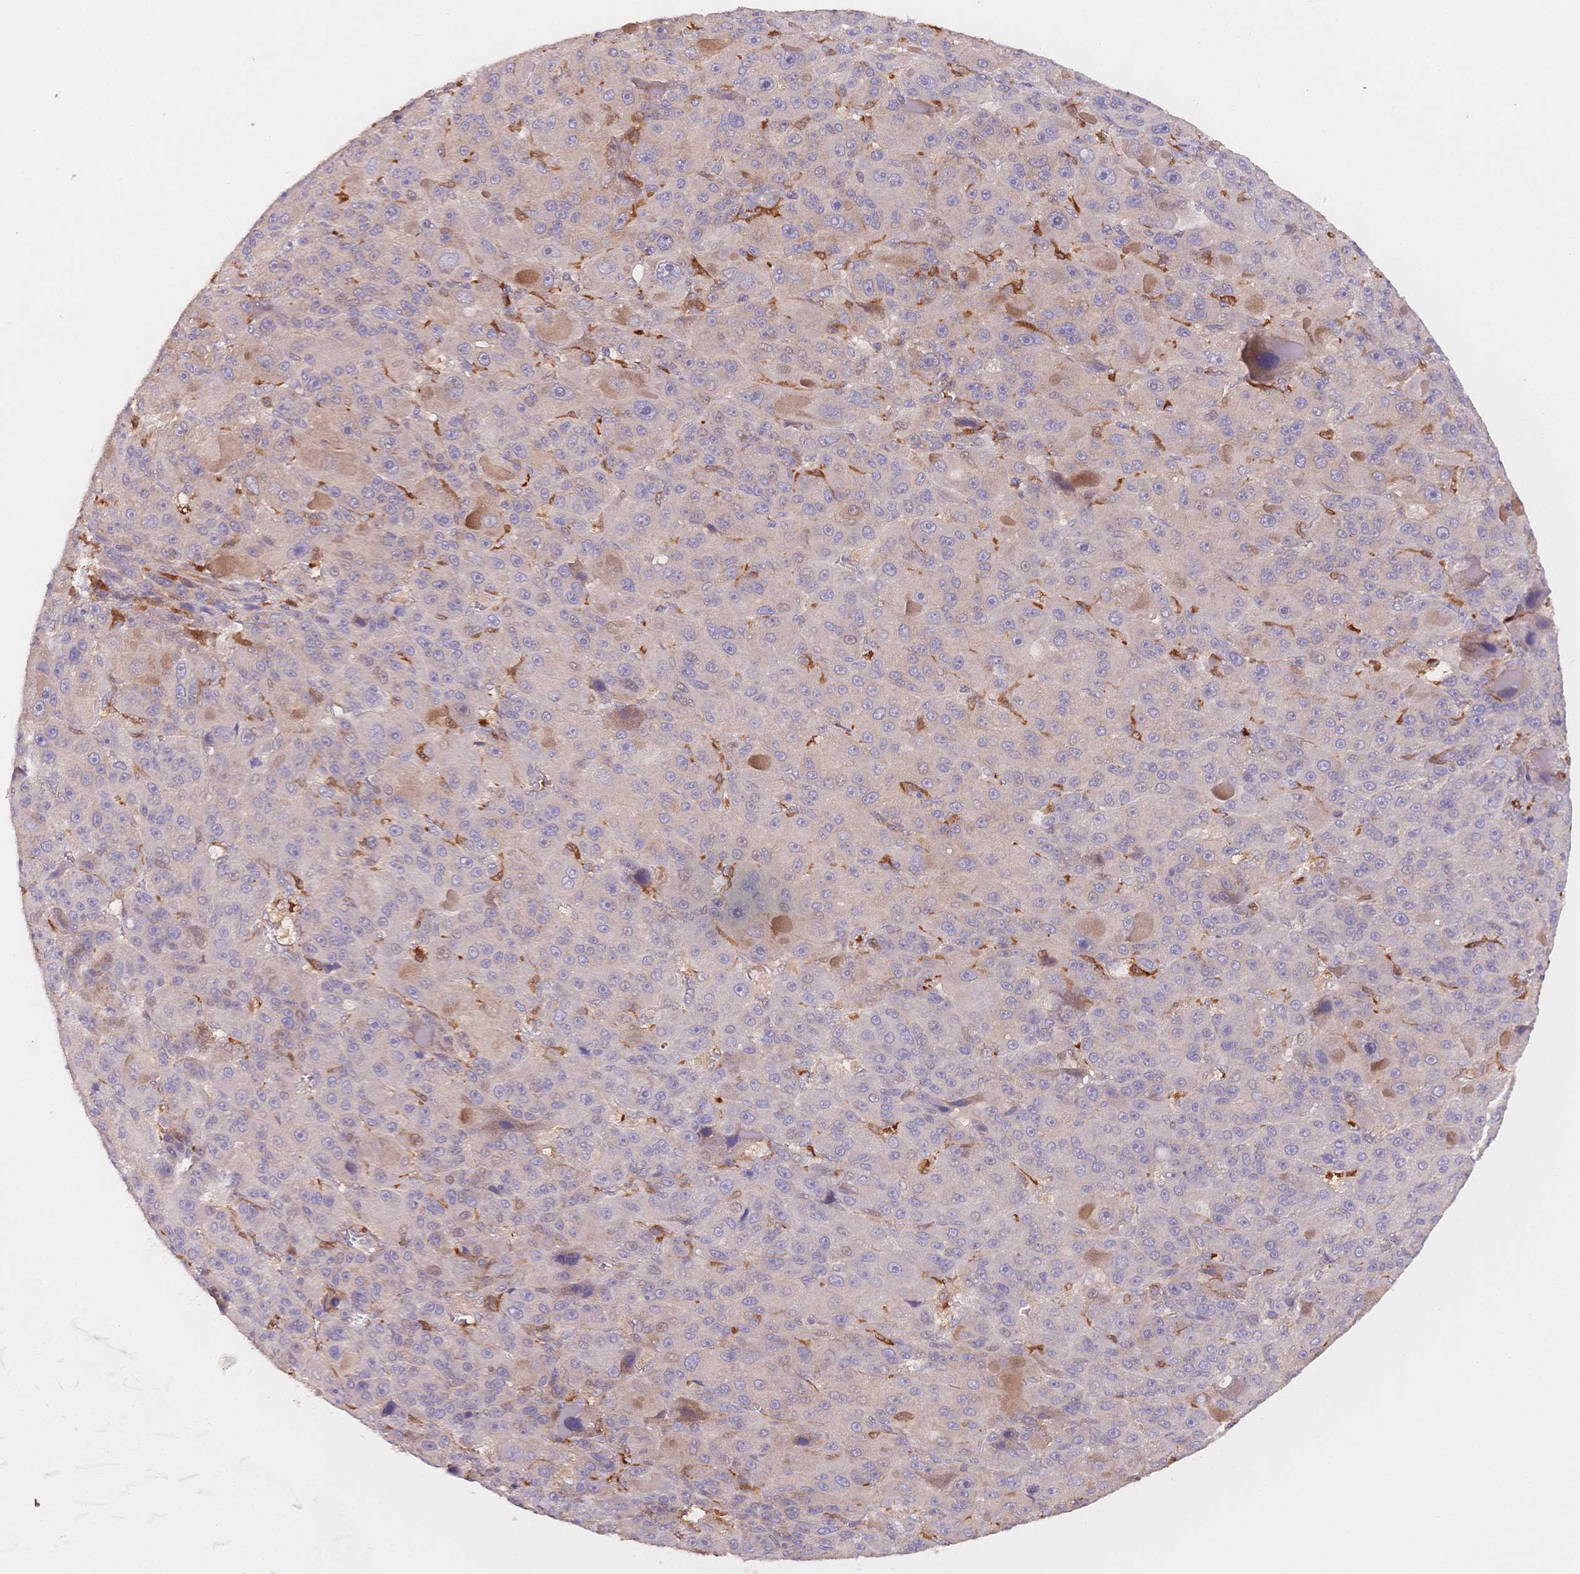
{"staining": {"intensity": "negative", "quantity": "none", "location": "none"}, "tissue": "liver cancer", "cell_type": "Tumor cells", "image_type": "cancer", "snomed": [{"axis": "morphology", "description": "Carcinoma, Hepatocellular, NOS"}, {"axis": "topography", "description": "Liver"}], "caption": "The immunohistochemistry histopathology image has no significant expression in tumor cells of liver cancer (hepatocellular carcinoma) tissue.", "gene": "C12orf75", "patient": {"sex": "male", "age": 76}}